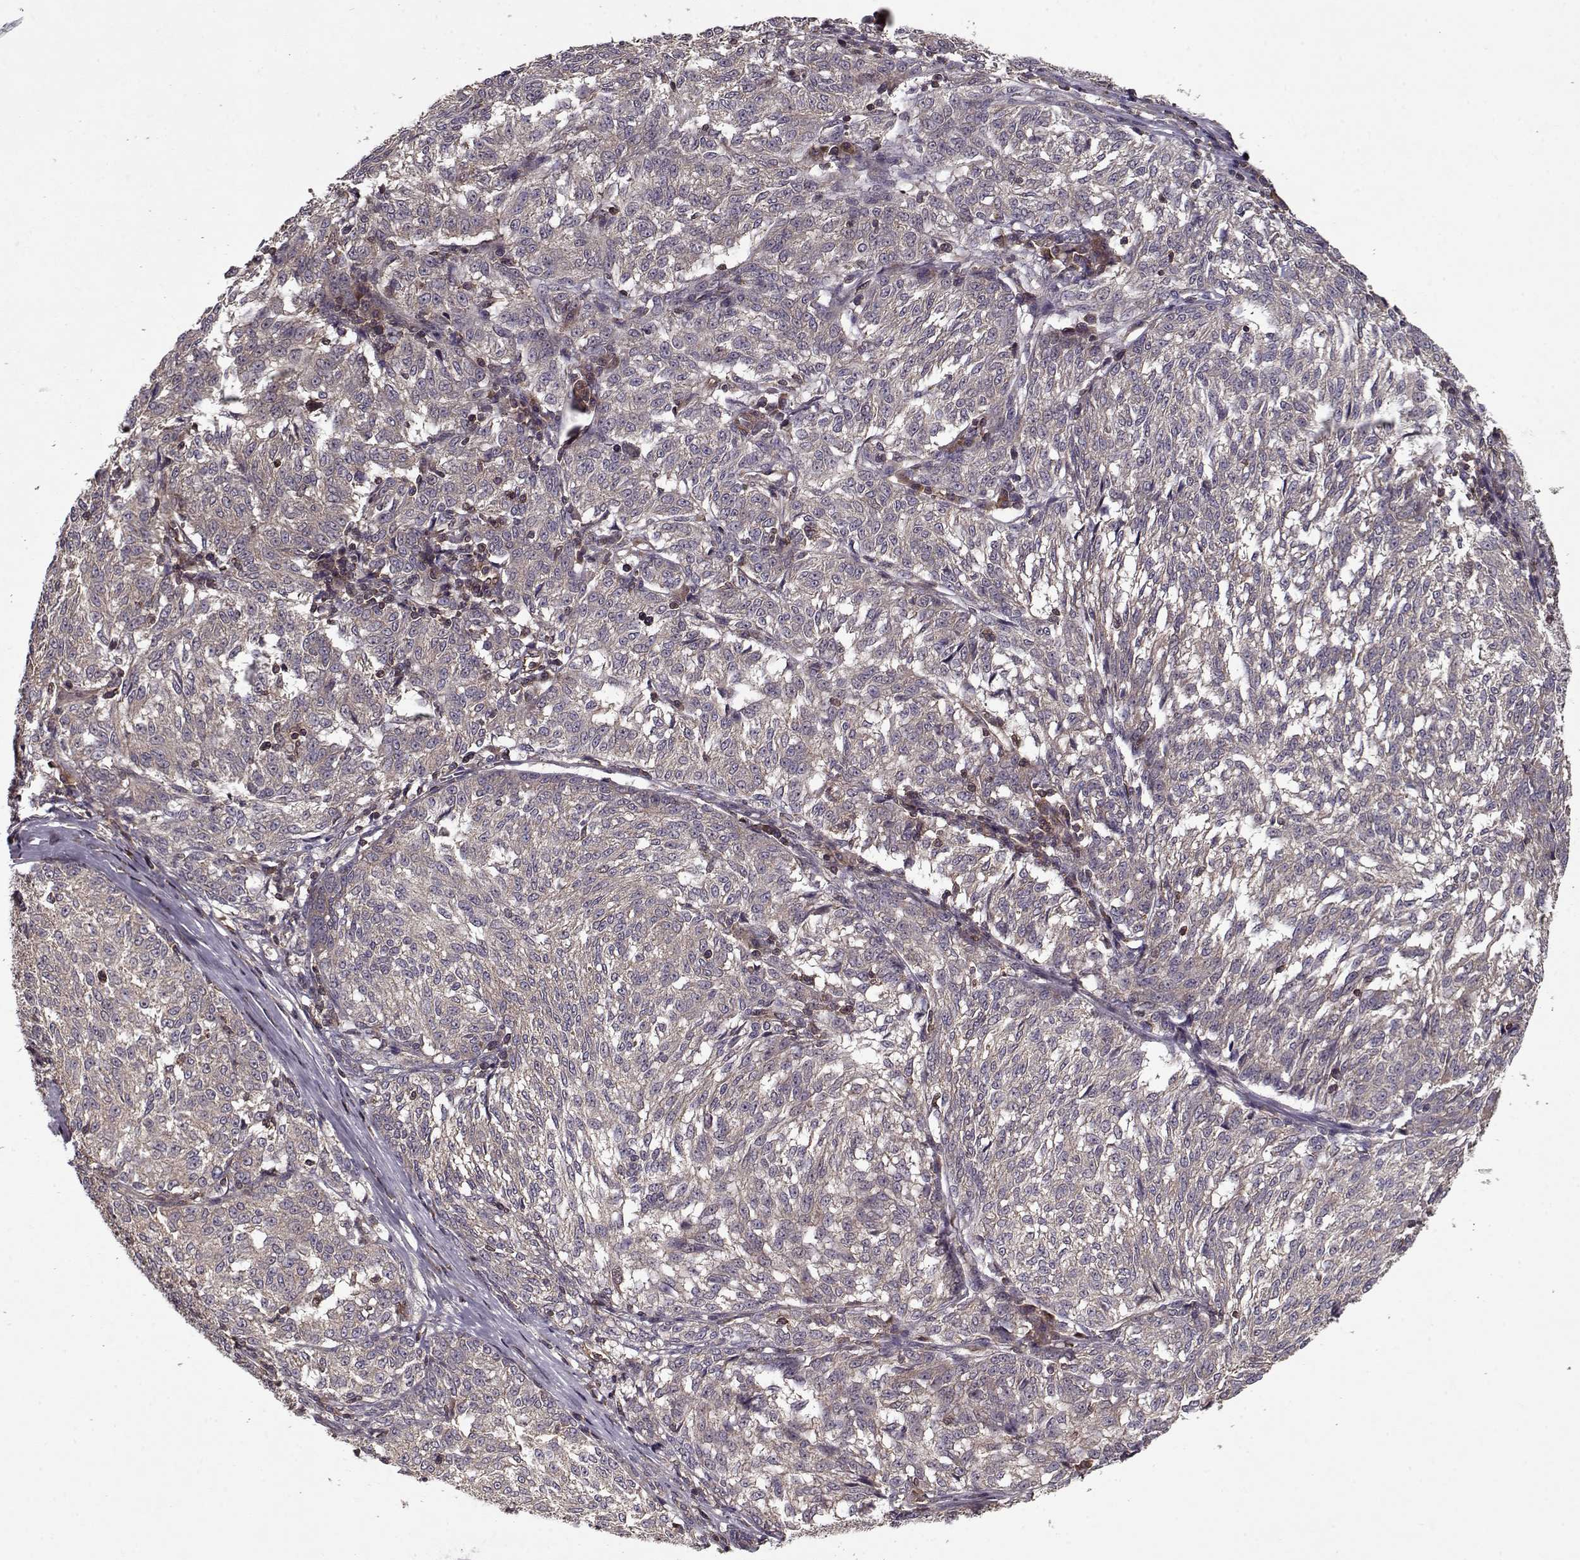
{"staining": {"intensity": "negative", "quantity": "none", "location": "none"}, "tissue": "melanoma", "cell_type": "Tumor cells", "image_type": "cancer", "snomed": [{"axis": "morphology", "description": "Malignant melanoma, NOS"}, {"axis": "topography", "description": "Skin"}], "caption": "A histopathology image of melanoma stained for a protein exhibits no brown staining in tumor cells.", "gene": "PPP1R12A", "patient": {"sex": "female", "age": 72}}